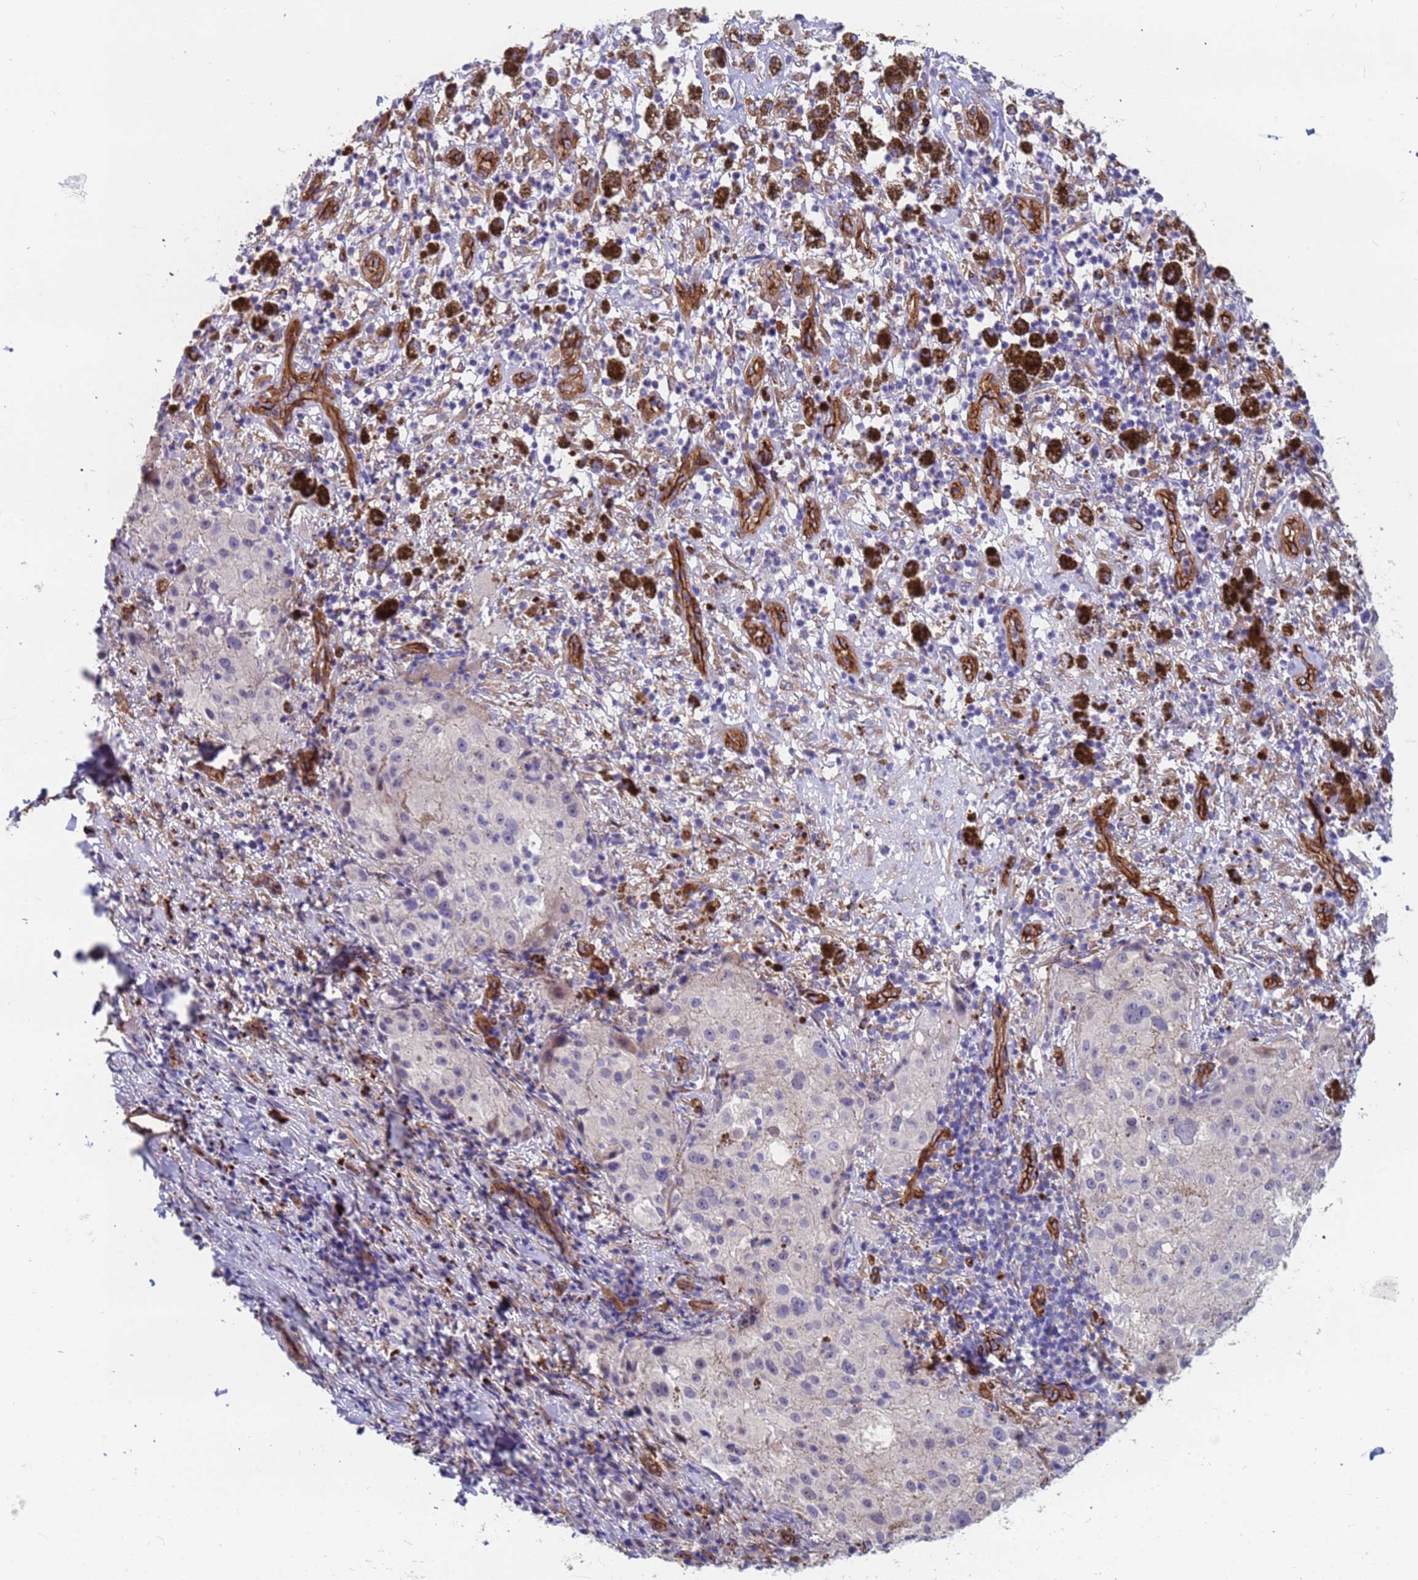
{"staining": {"intensity": "negative", "quantity": "none", "location": "none"}, "tissue": "melanoma", "cell_type": "Tumor cells", "image_type": "cancer", "snomed": [{"axis": "morphology", "description": "Necrosis, NOS"}, {"axis": "morphology", "description": "Malignant melanoma, NOS"}, {"axis": "topography", "description": "Skin"}], "caption": "Tumor cells show no significant protein expression in melanoma.", "gene": "EHD2", "patient": {"sex": "female", "age": 87}}